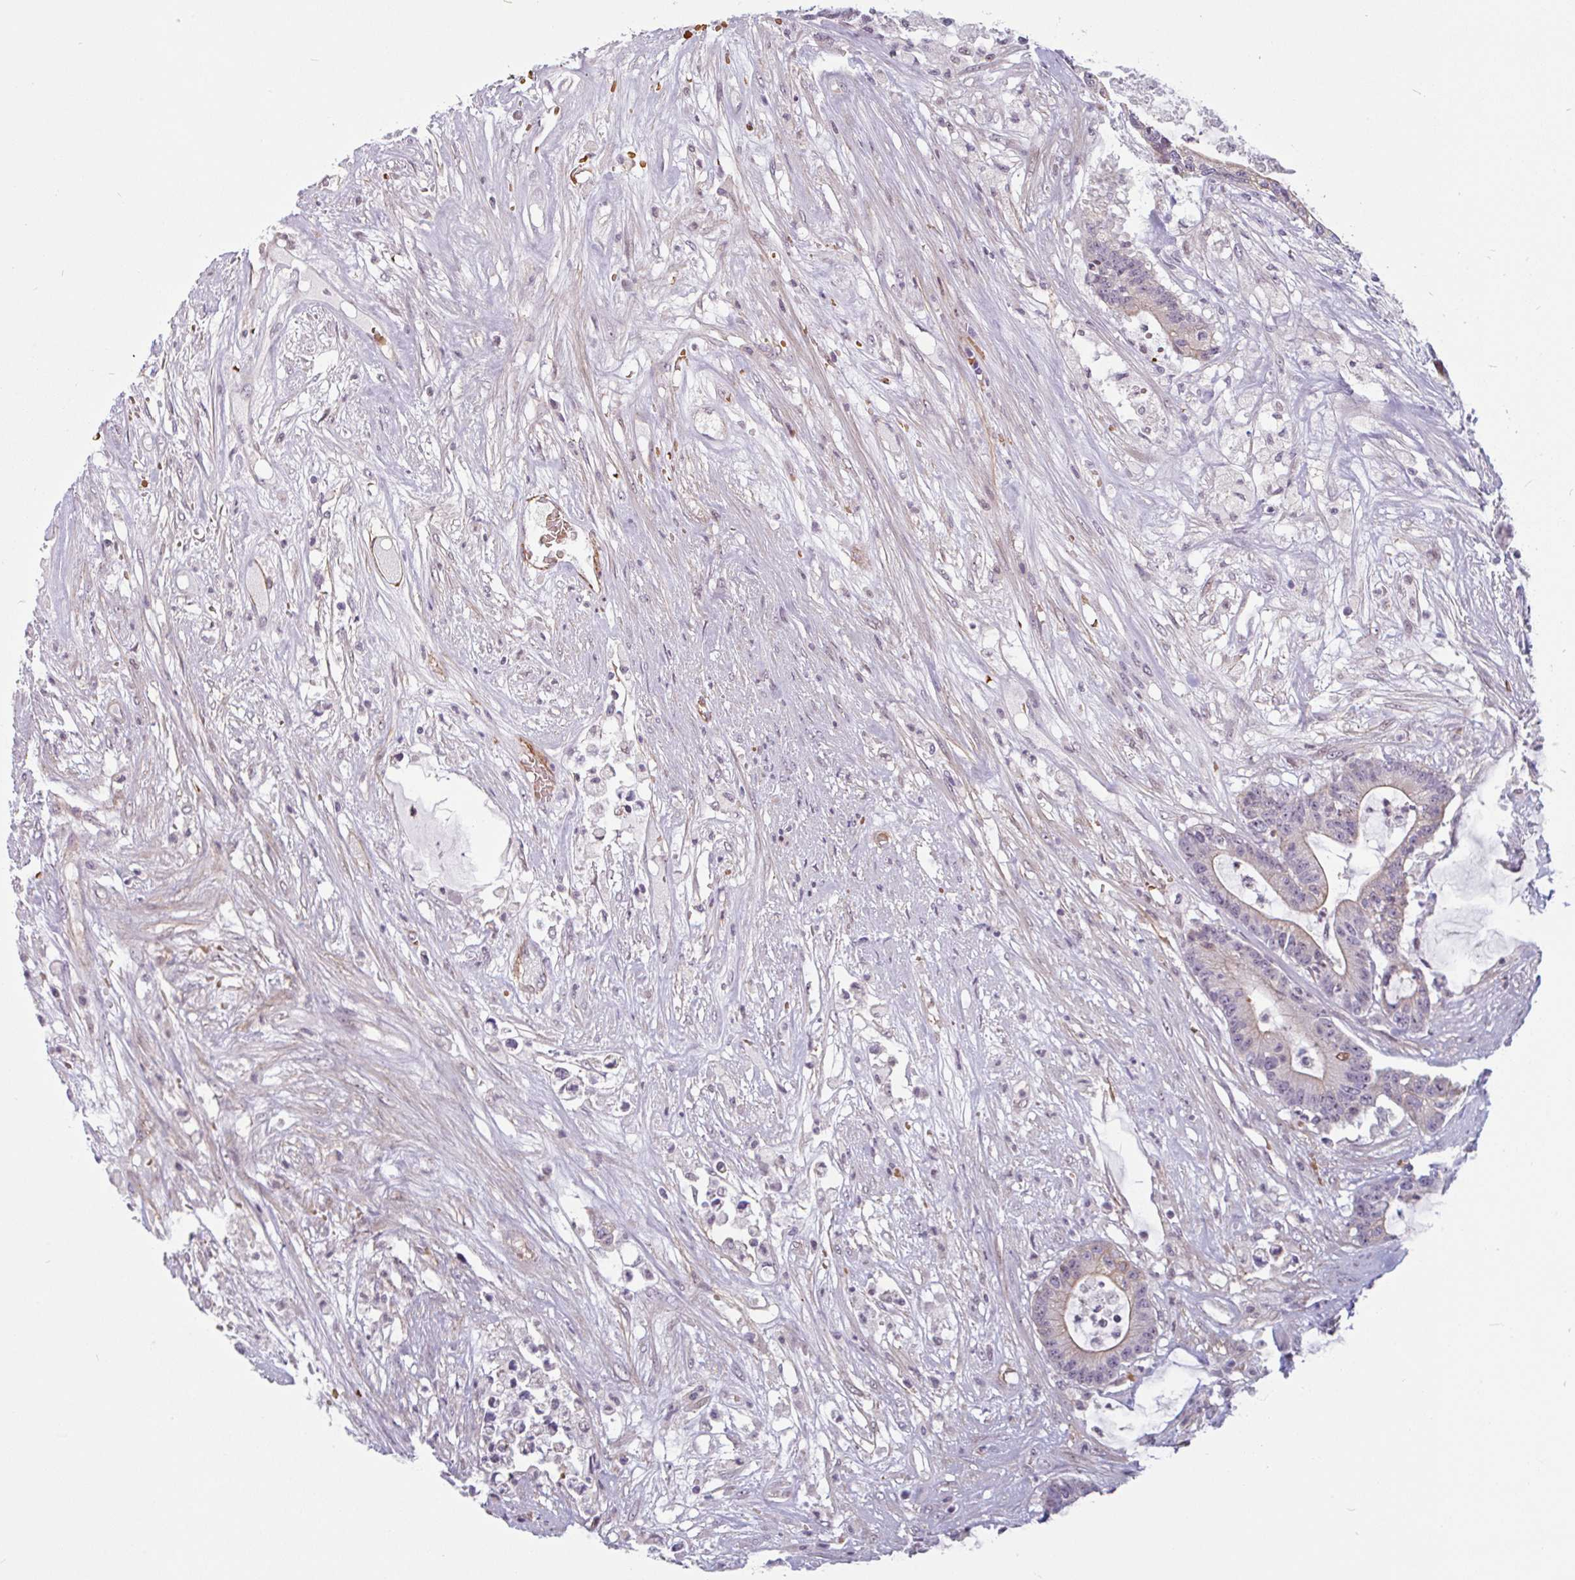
{"staining": {"intensity": "weak", "quantity": "25%-75%", "location": "cytoplasmic/membranous"}, "tissue": "colorectal cancer", "cell_type": "Tumor cells", "image_type": "cancer", "snomed": [{"axis": "morphology", "description": "Adenocarcinoma, NOS"}, {"axis": "topography", "description": "Colon"}], "caption": "Adenocarcinoma (colorectal) stained with immunohistochemistry shows weak cytoplasmic/membranous positivity in about 25%-75% of tumor cells.", "gene": "TMEM119", "patient": {"sex": "female", "age": 84}}